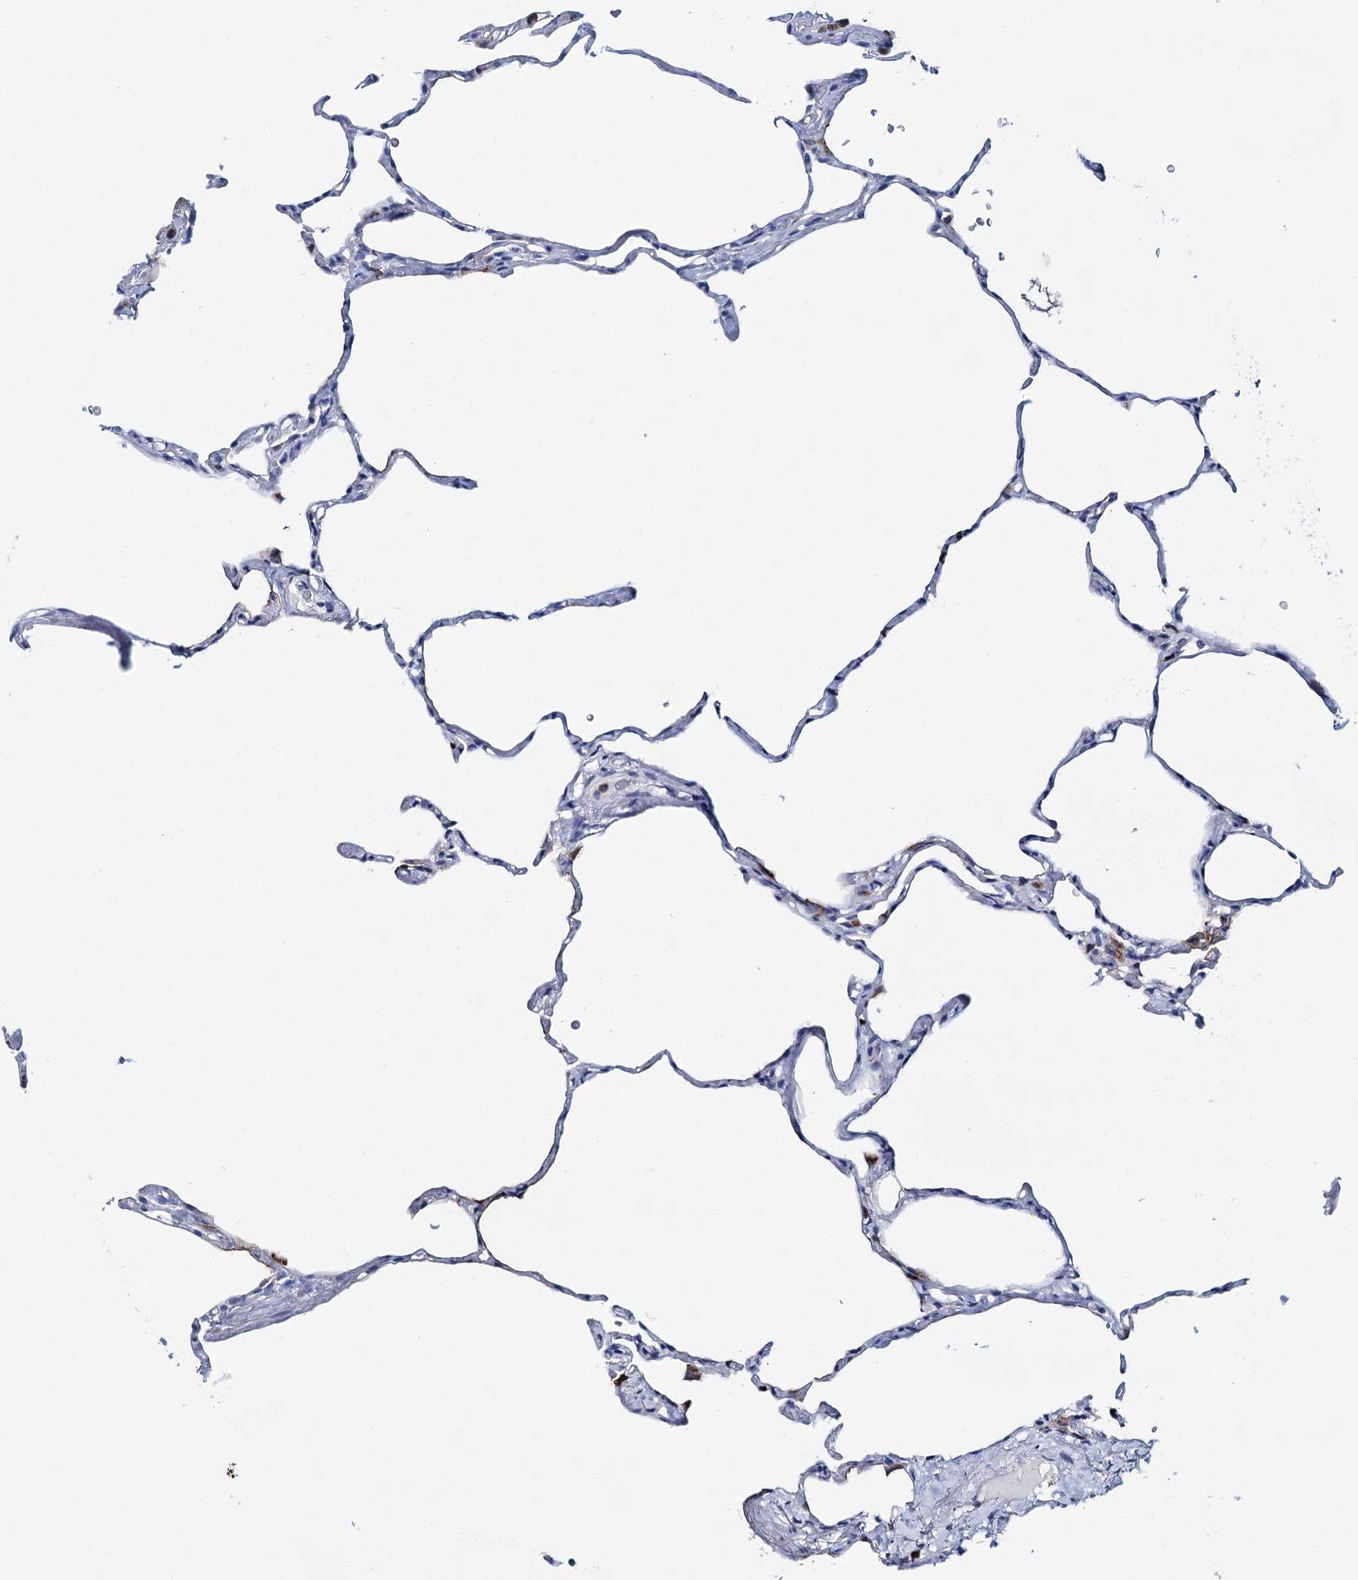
{"staining": {"intensity": "negative", "quantity": "none", "location": "none"}, "tissue": "lung", "cell_type": "Alveolar cells", "image_type": "normal", "snomed": [{"axis": "morphology", "description": "Normal tissue, NOS"}, {"axis": "topography", "description": "Lung"}], "caption": "Immunohistochemistry of normal lung exhibits no staining in alveolar cells. (Stains: DAB immunohistochemistry with hematoxylin counter stain, Microscopy: brightfield microscopy at high magnification).", "gene": "CEACAM8", "patient": {"sex": "male", "age": 65}}